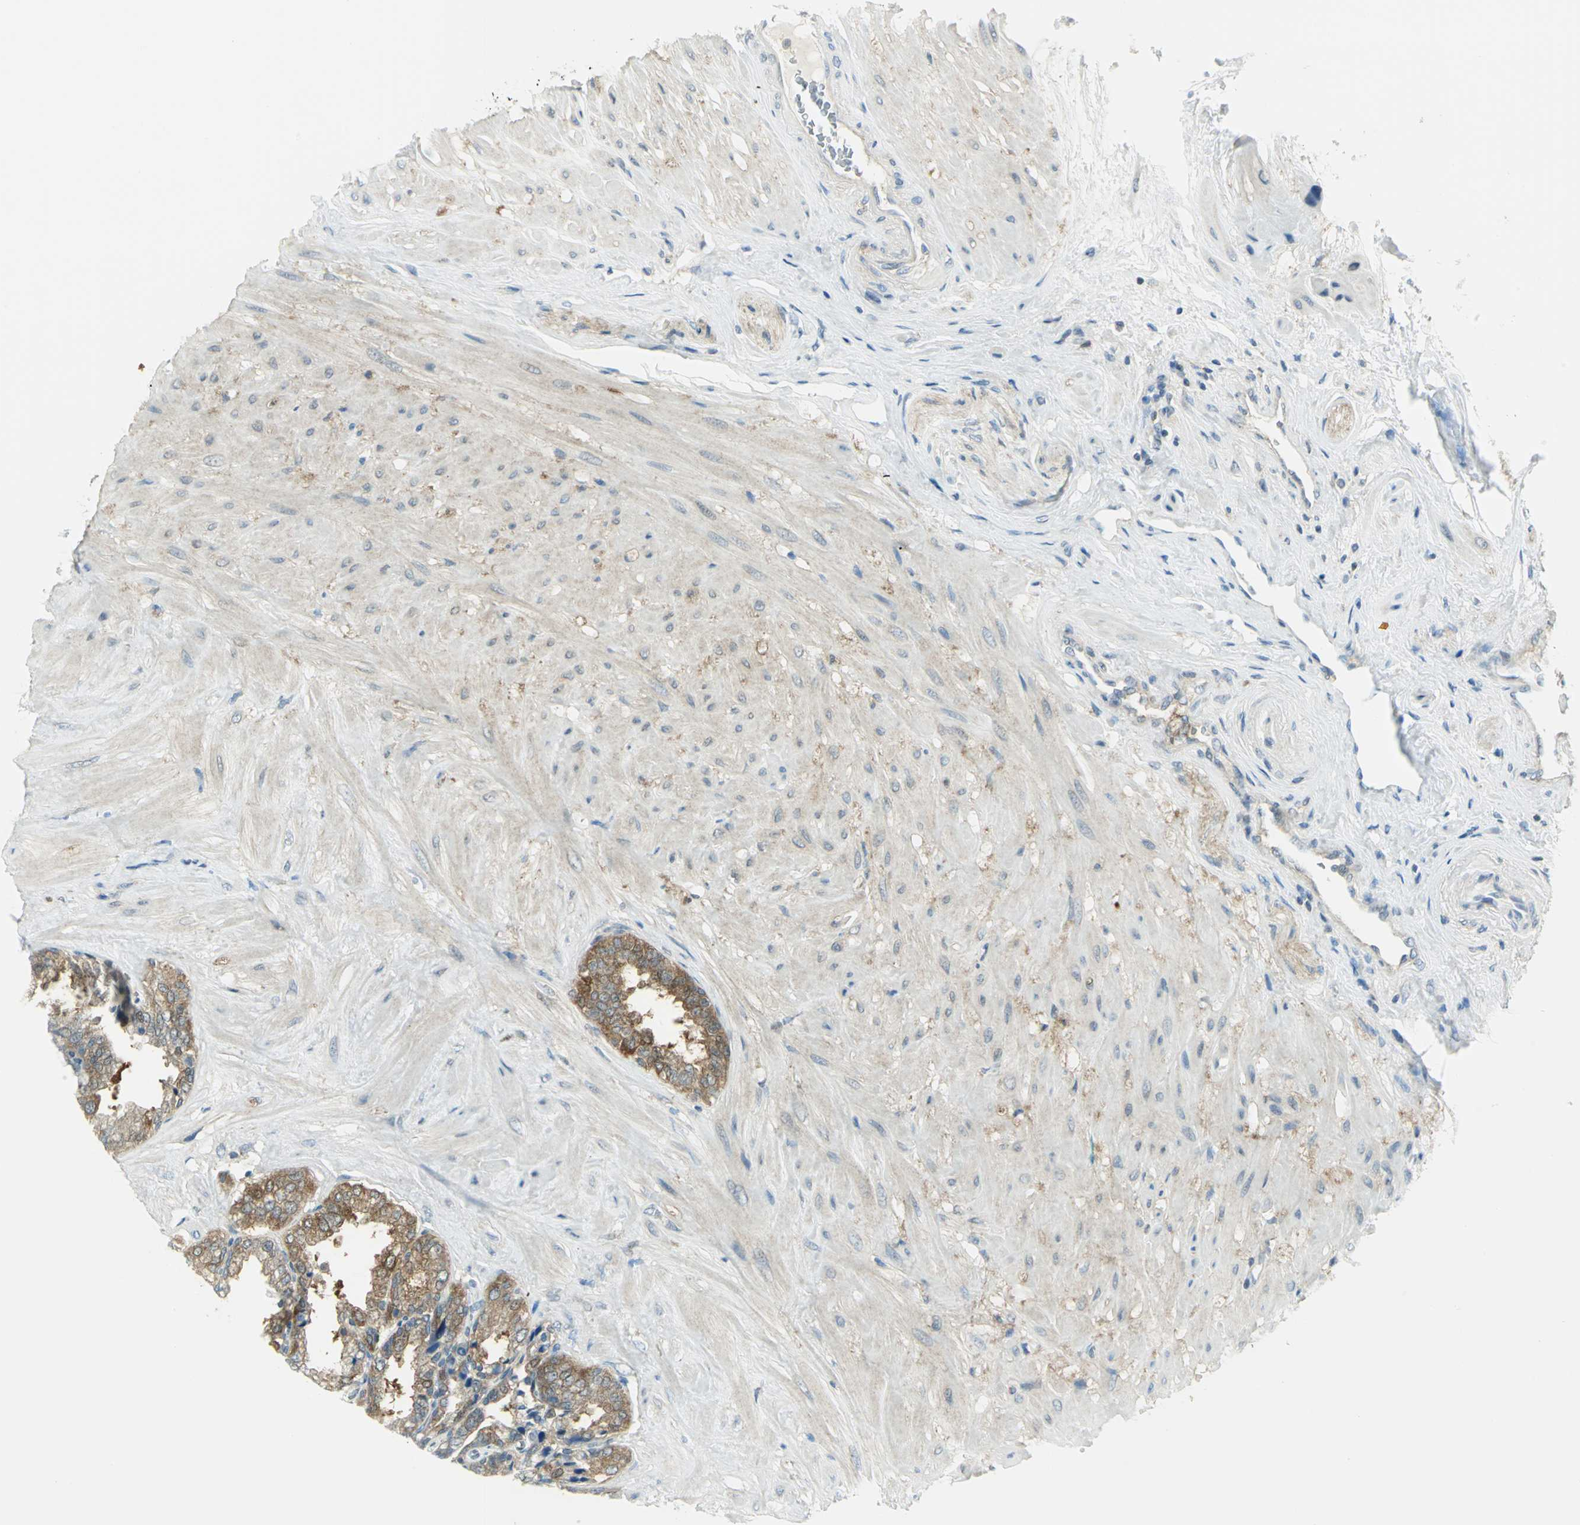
{"staining": {"intensity": "moderate", "quantity": ">75%", "location": "cytoplasmic/membranous"}, "tissue": "seminal vesicle", "cell_type": "Glandular cells", "image_type": "normal", "snomed": [{"axis": "morphology", "description": "Normal tissue, NOS"}, {"axis": "topography", "description": "Seminal veicle"}], "caption": "Protein staining exhibits moderate cytoplasmic/membranous expression in approximately >75% of glandular cells in unremarkable seminal vesicle. (DAB IHC, brown staining for protein, blue staining for nuclei).", "gene": "ALDOA", "patient": {"sex": "male", "age": 46}}